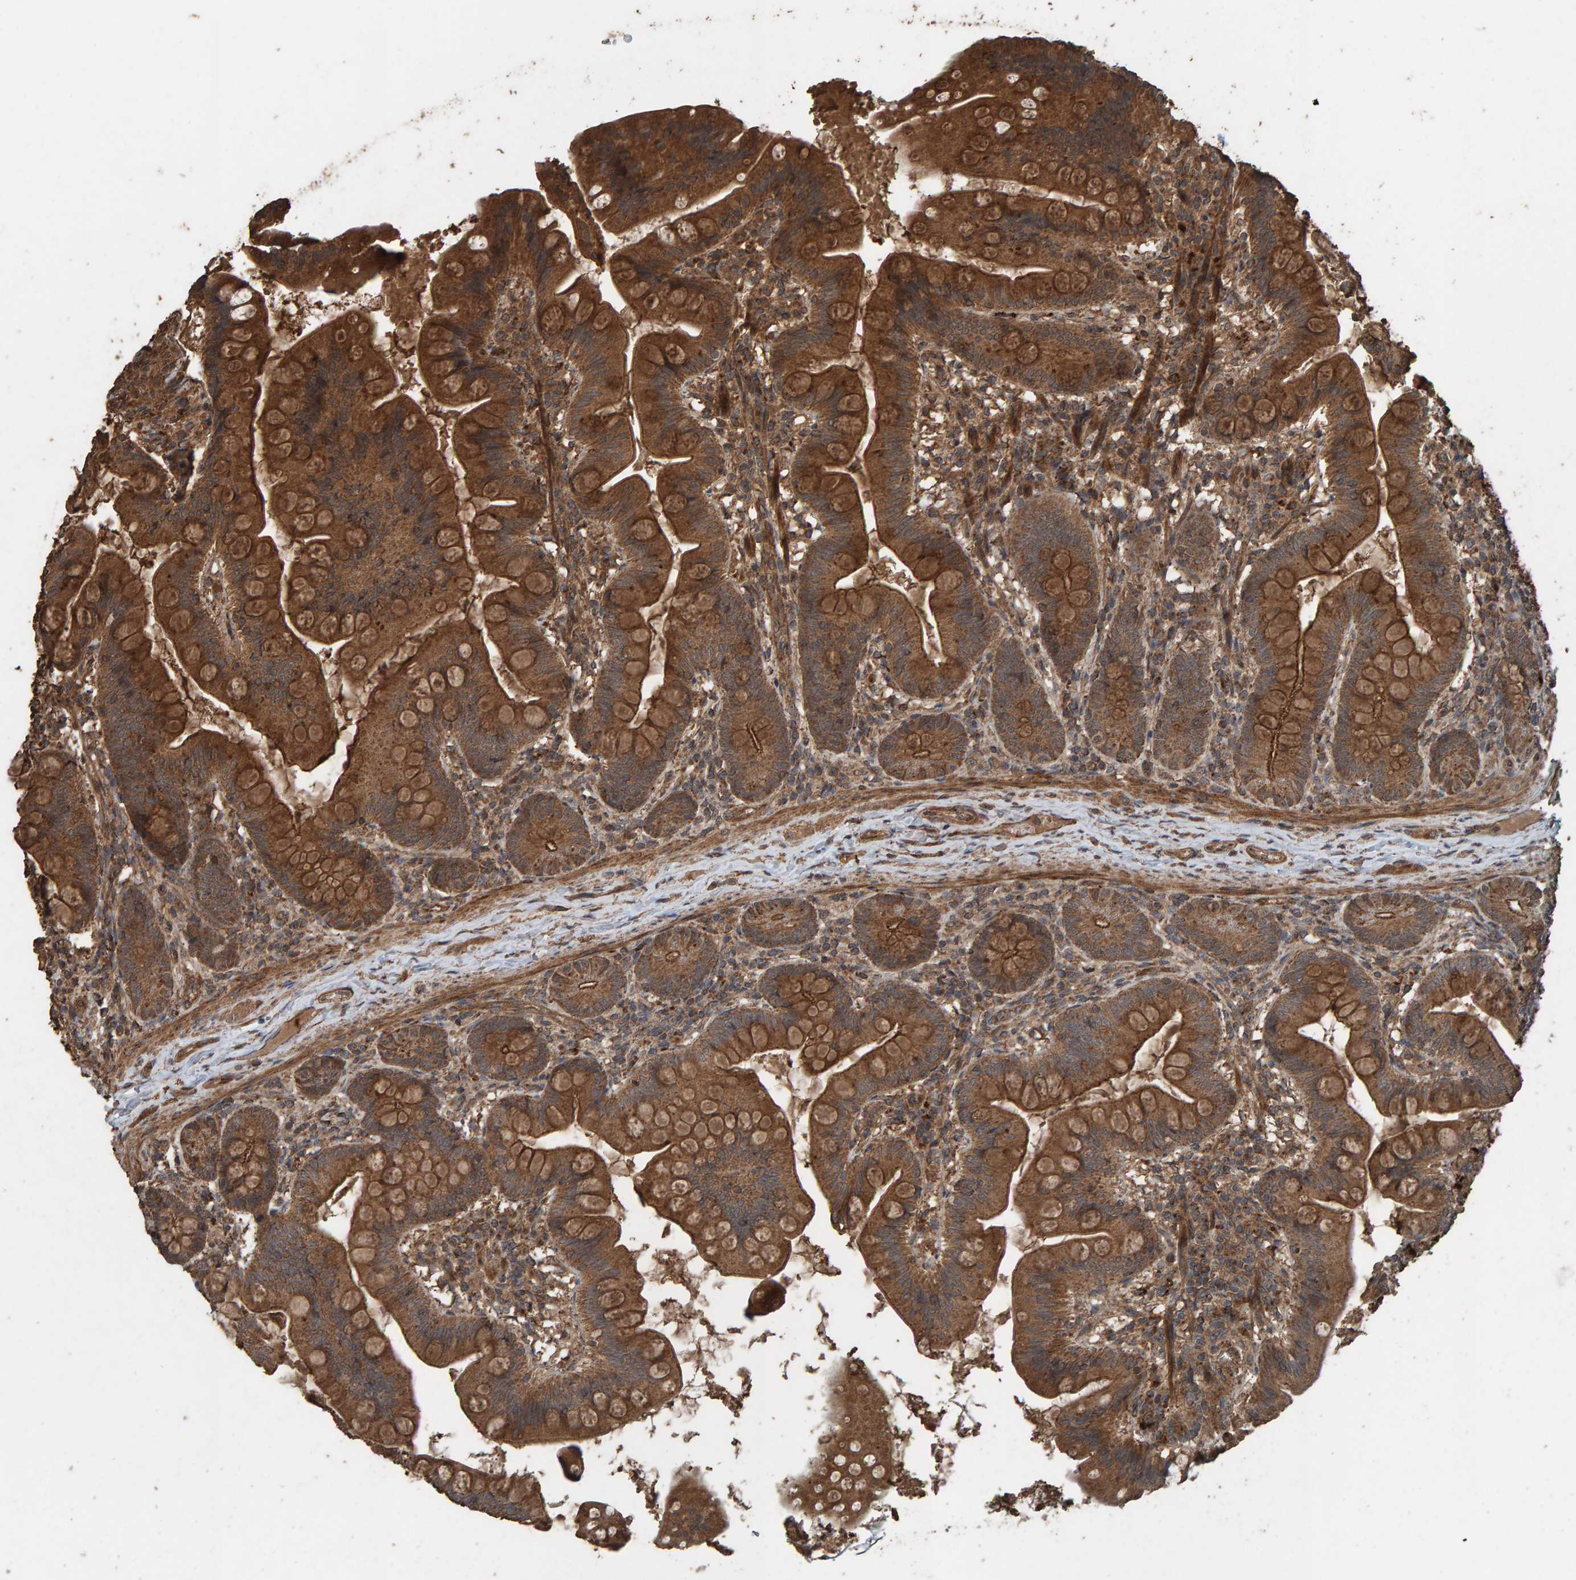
{"staining": {"intensity": "moderate", "quantity": ">75%", "location": "cytoplasmic/membranous"}, "tissue": "small intestine", "cell_type": "Glandular cells", "image_type": "normal", "snomed": [{"axis": "morphology", "description": "Normal tissue, NOS"}, {"axis": "topography", "description": "Small intestine"}], "caption": "The micrograph demonstrates immunohistochemical staining of unremarkable small intestine. There is moderate cytoplasmic/membranous positivity is present in about >75% of glandular cells. The staining was performed using DAB (3,3'-diaminobenzidine) to visualize the protein expression in brown, while the nuclei were stained in blue with hematoxylin (Magnification: 20x).", "gene": "DUS1L", "patient": {"sex": "male", "age": 7}}